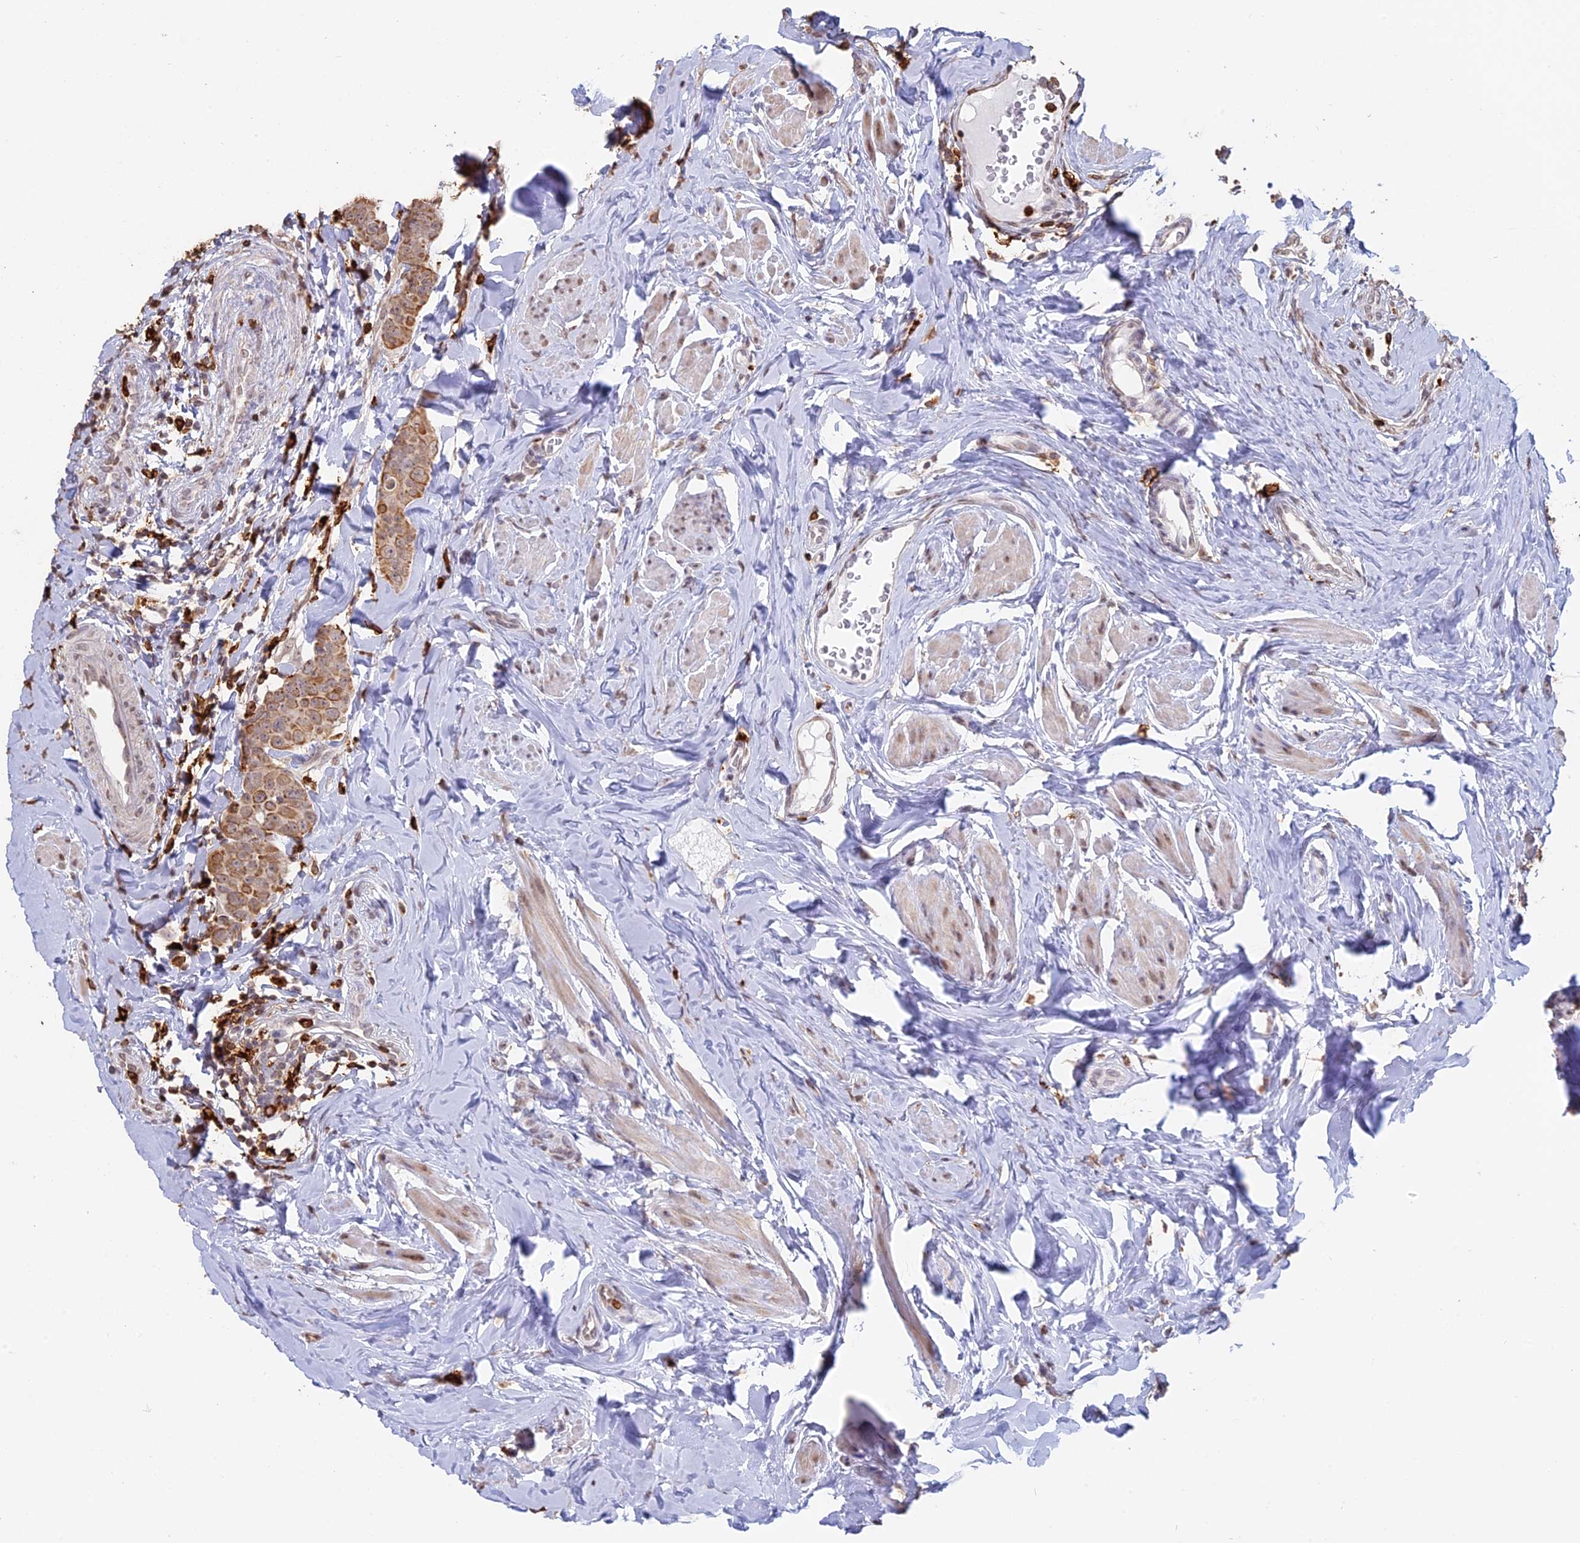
{"staining": {"intensity": "moderate", "quantity": ">75%", "location": "cytoplasmic/membranous"}, "tissue": "breast cancer", "cell_type": "Tumor cells", "image_type": "cancer", "snomed": [{"axis": "morphology", "description": "Duct carcinoma"}, {"axis": "topography", "description": "Breast"}], "caption": "This image exhibits IHC staining of human breast cancer (invasive ductal carcinoma), with medium moderate cytoplasmic/membranous expression in approximately >75% of tumor cells.", "gene": "APOBR", "patient": {"sex": "female", "age": 40}}